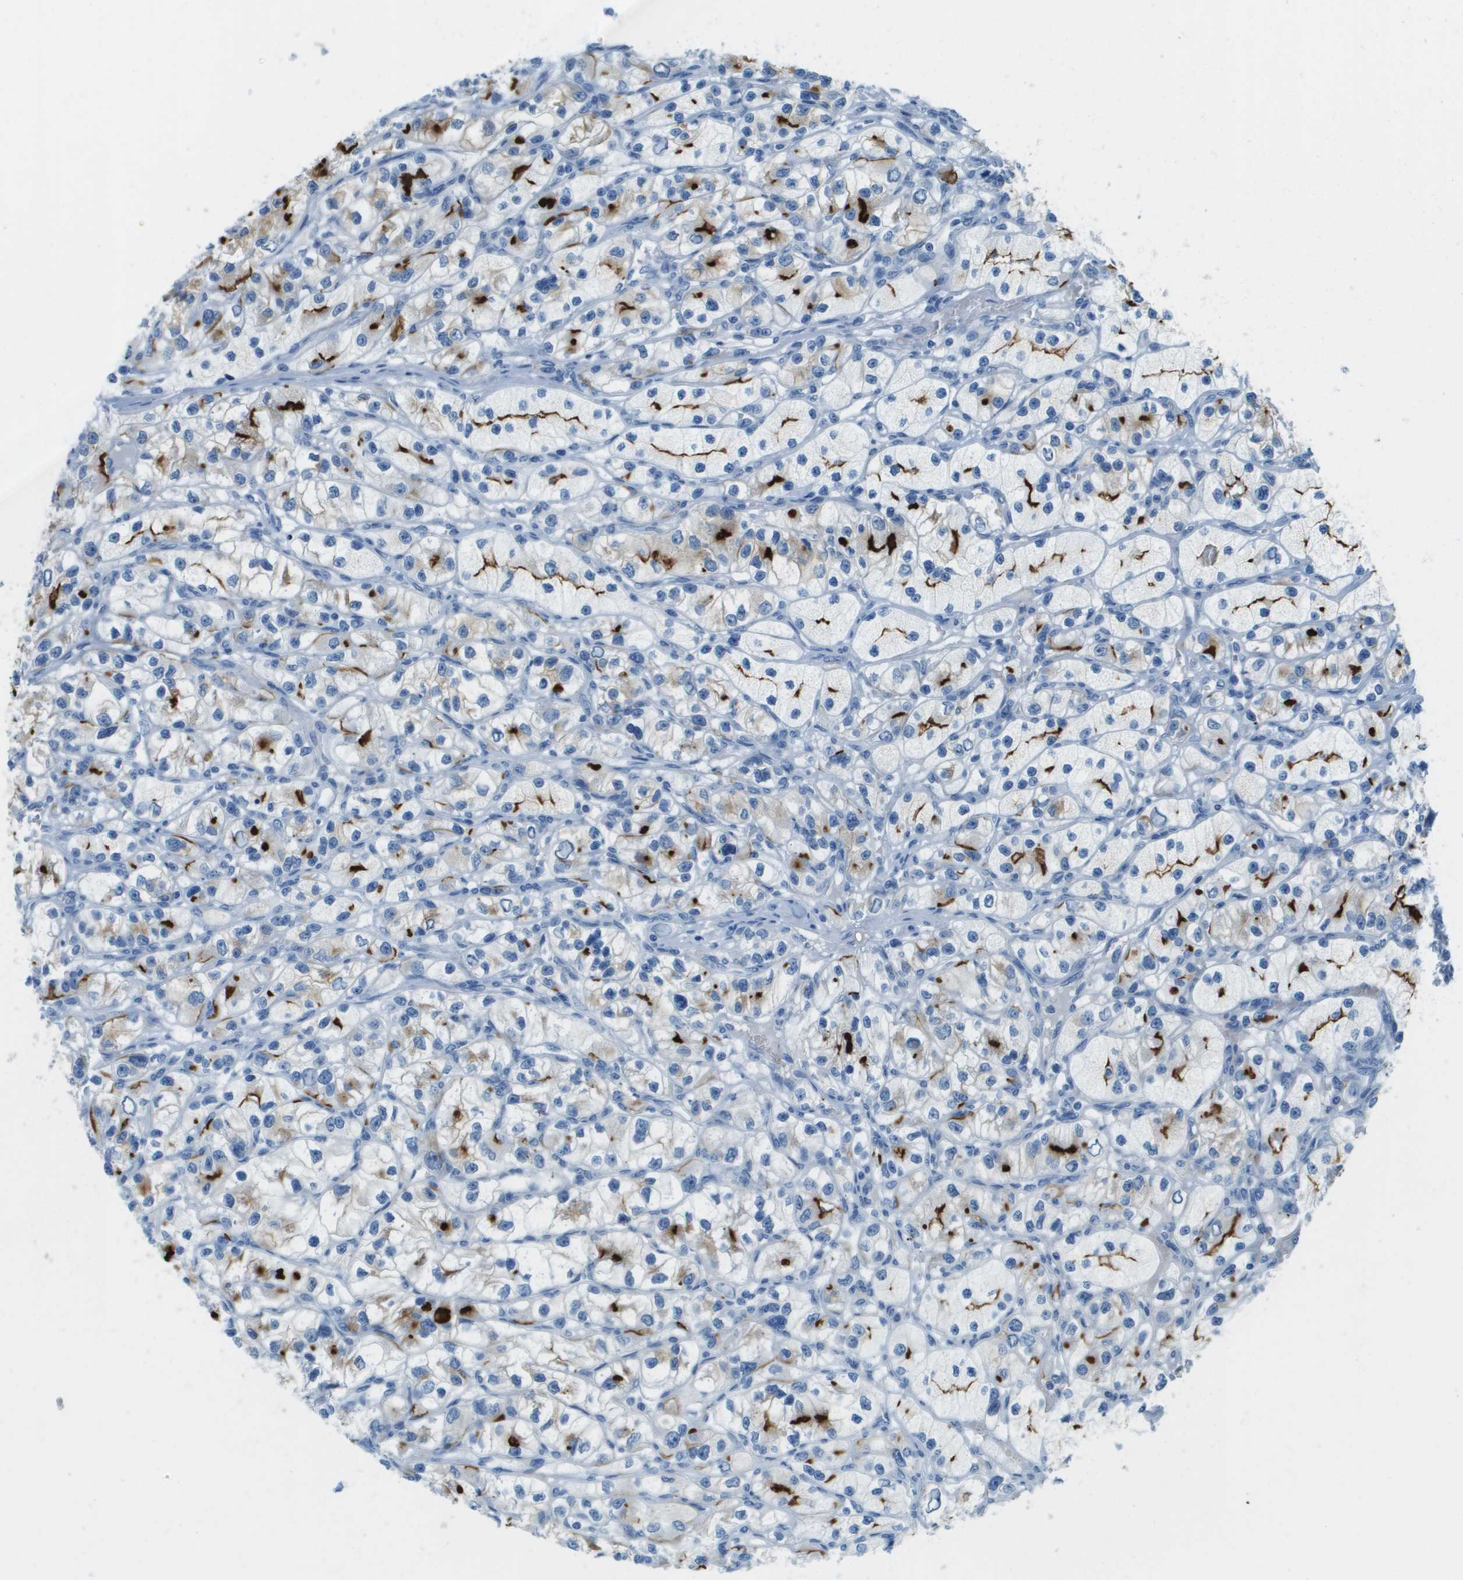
{"staining": {"intensity": "strong", "quantity": "<25%", "location": "cytoplasmic/membranous"}, "tissue": "renal cancer", "cell_type": "Tumor cells", "image_type": "cancer", "snomed": [{"axis": "morphology", "description": "Adenocarcinoma, NOS"}, {"axis": "topography", "description": "Kidney"}], "caption": "Approximately <25% of tumor cells in human renal cancer (adenocarcinoma) display strong cytoplasmic/membranous protein staining as visualized by brown immunohistochemical staining.", "gene": "CDHR2", "patient": {"sex": "female", "age": 57}}